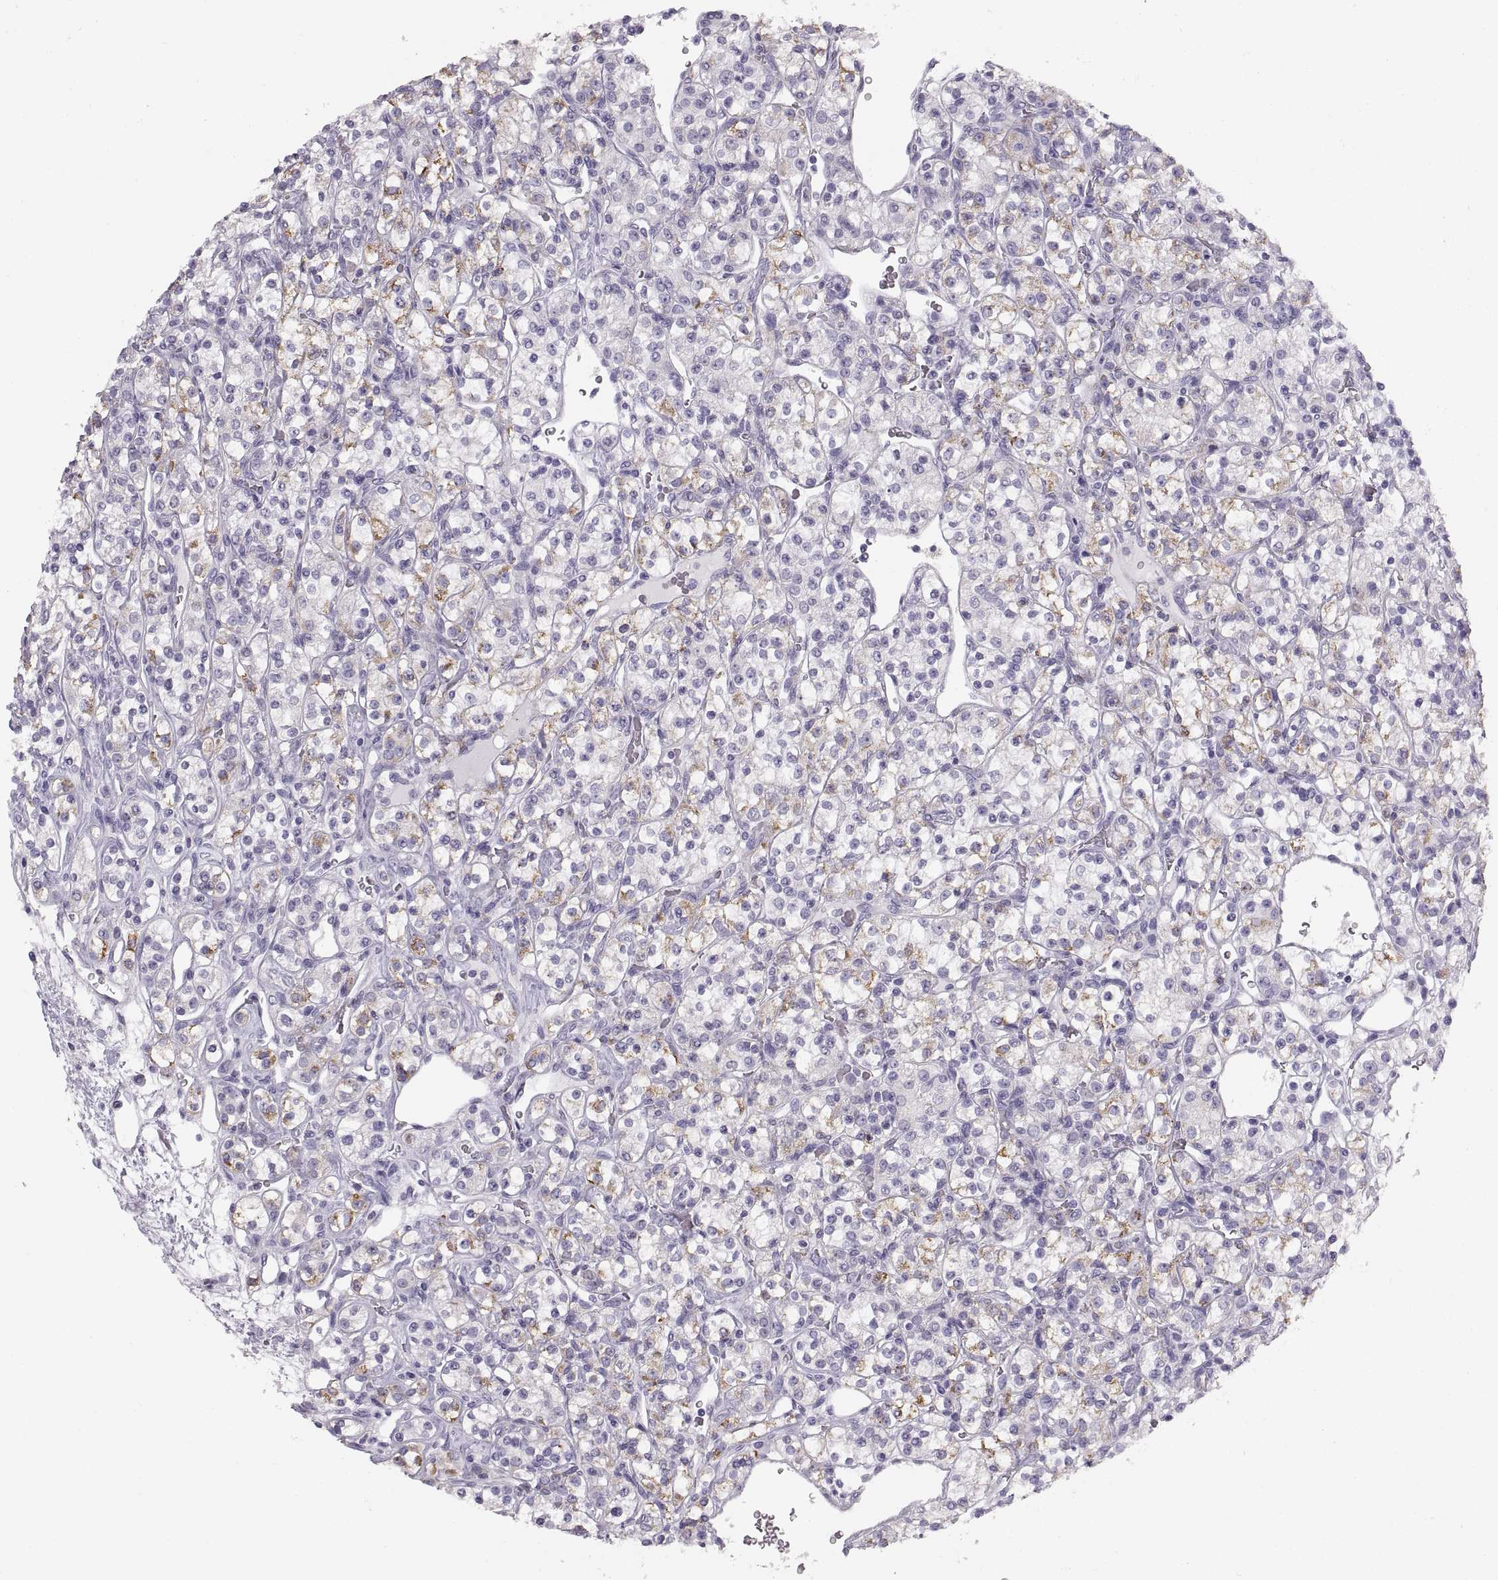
{"staining": {"intensity": "moderate", "quantity": "25%-75%", "location": "cytoplasmic/membranous"}, "tissue": "renal cancer", "cell_type": "Tumor cells", "image_type": "cancer", "snomed": [{"axis": "morphology", "description": "Adenocarcinoma, NOS"}, {"axis": "topography", "description": "Kidney"}], "caption": "This is an image of immunohistochemistry staining of adenocarcinoma (renal), which shows moderate staining in the cytoplasmic/membranous of tumor cells.", "gene": "COL9A3", "patient": {"sex": "male", "age": 77}}